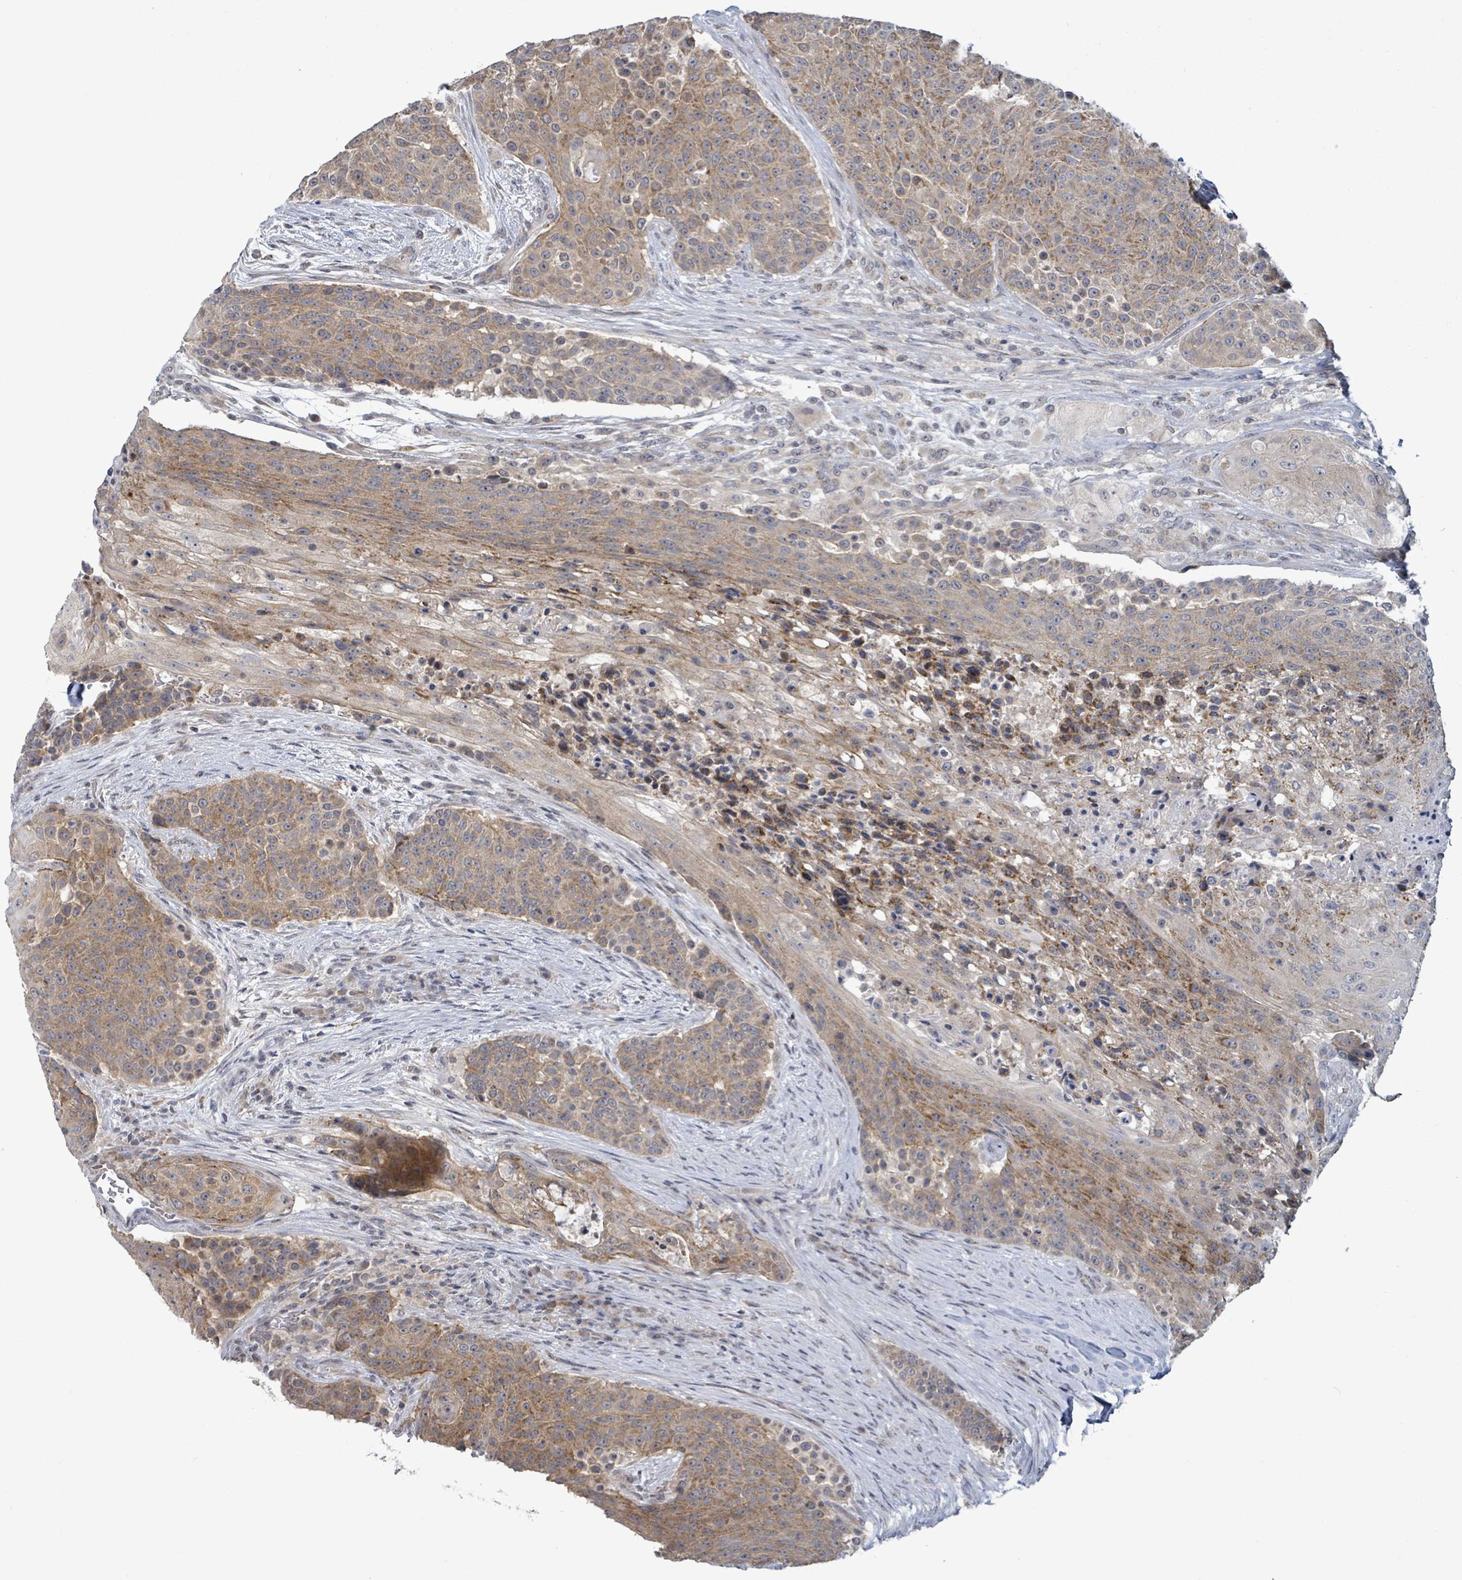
{"staining": {"intensity": "moderate", "quantity": "25%-75%", "location": "cytoplasmic/membranous"}, "tissue": "urothelial cancer", "cell_type": "Tumor cells", "image_type": "cancer", "snomed": [{"axis": "morphology", "description": "Urothelial carcinoma, High grade"}, {"axis": "topography", "description": "Urinary bladder"}], "caption": "There is medium levels of moderate cytoplasmic/membranous expression in tumor cells of urothelial cancer, as demonstrated by immunohistochemical staining (brown color).", "gene": "COQ10B", "patient": {"sex": "female", "age": 63}}